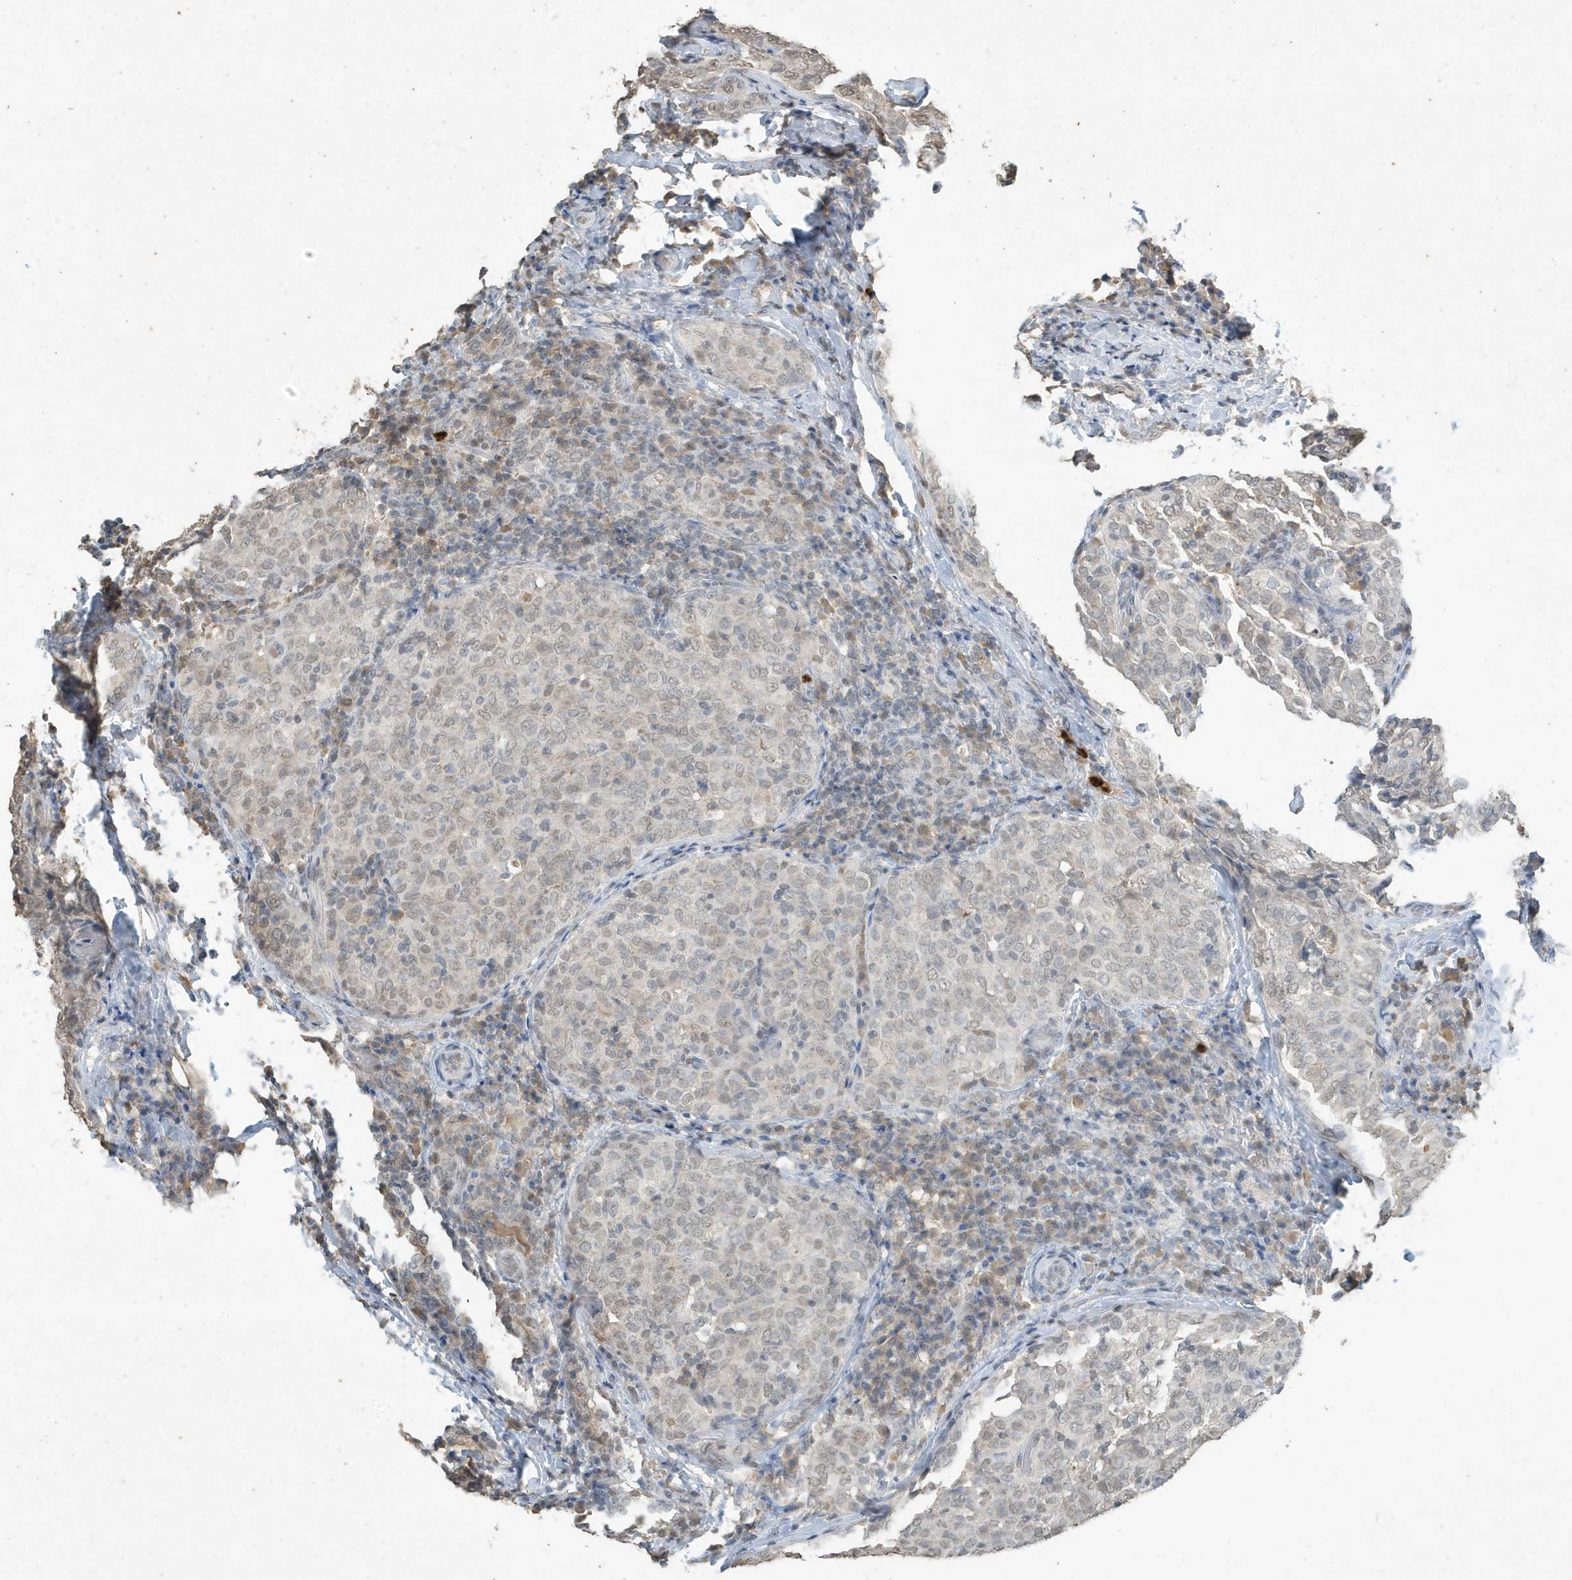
{"staining": {"intensity": "weak", "quantity": "<25%", "location": "nuclear"}, "tissue": "thyroid cancer", "cell_type": "Tumor cells", "image_type": "cancer", "snomed": [{"axis": "morphology", "description": "Normal tissue, NOS"}, {"axis": "morphology", "description": "Papillary adenocarcinoma, NOS"}, {"axis": "topography", "description": "Thyroid gland"}], "caption": "DAB (3,3'-diaminobenzidine) immunohistochemical staining of thyroid cancer (papillary adenocarcinoma) demonstrates no significant staining in tumor cells.", "gene": "DEFA1", "patient": {"sex": "female", "age": 30}}